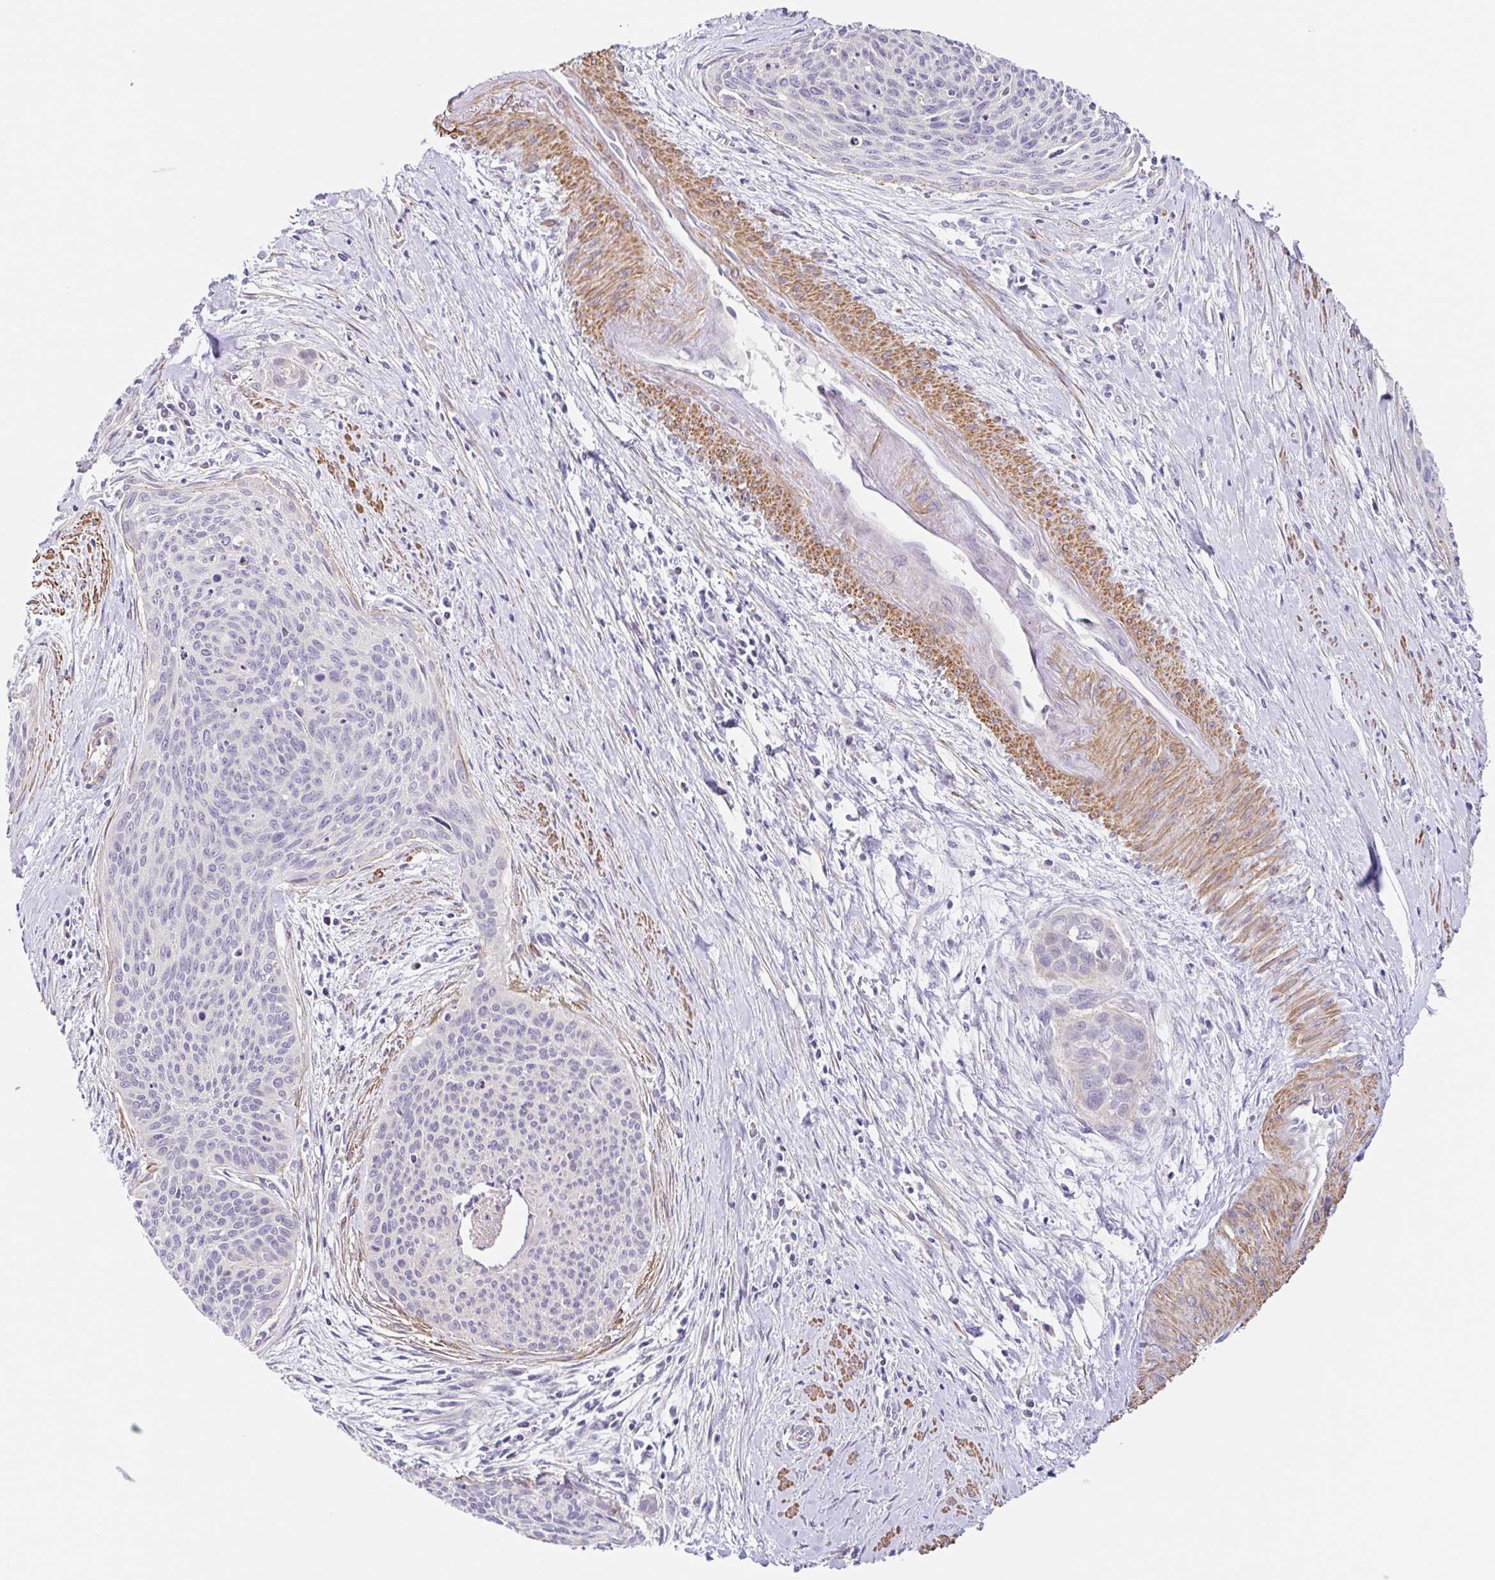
{"staining": {"intensity": "negative", "quantity": "none", "location": "none"}, "tissue": "cervical cancer", "cell_type": "Tumor cells", "image_type": "cancer", "snomed": [{"axis": "morphology", "description": "Squamous cell carcinoma, NOS"}, {"axis": "topography", "description": "Cervix"}], "caption": "IHC of human cervical cancer (squamous cell carcinoma) exhibits no positivity in tumor cells.", "gene": "DCAF17", "patient": {"sex": "female", "age": 55}}